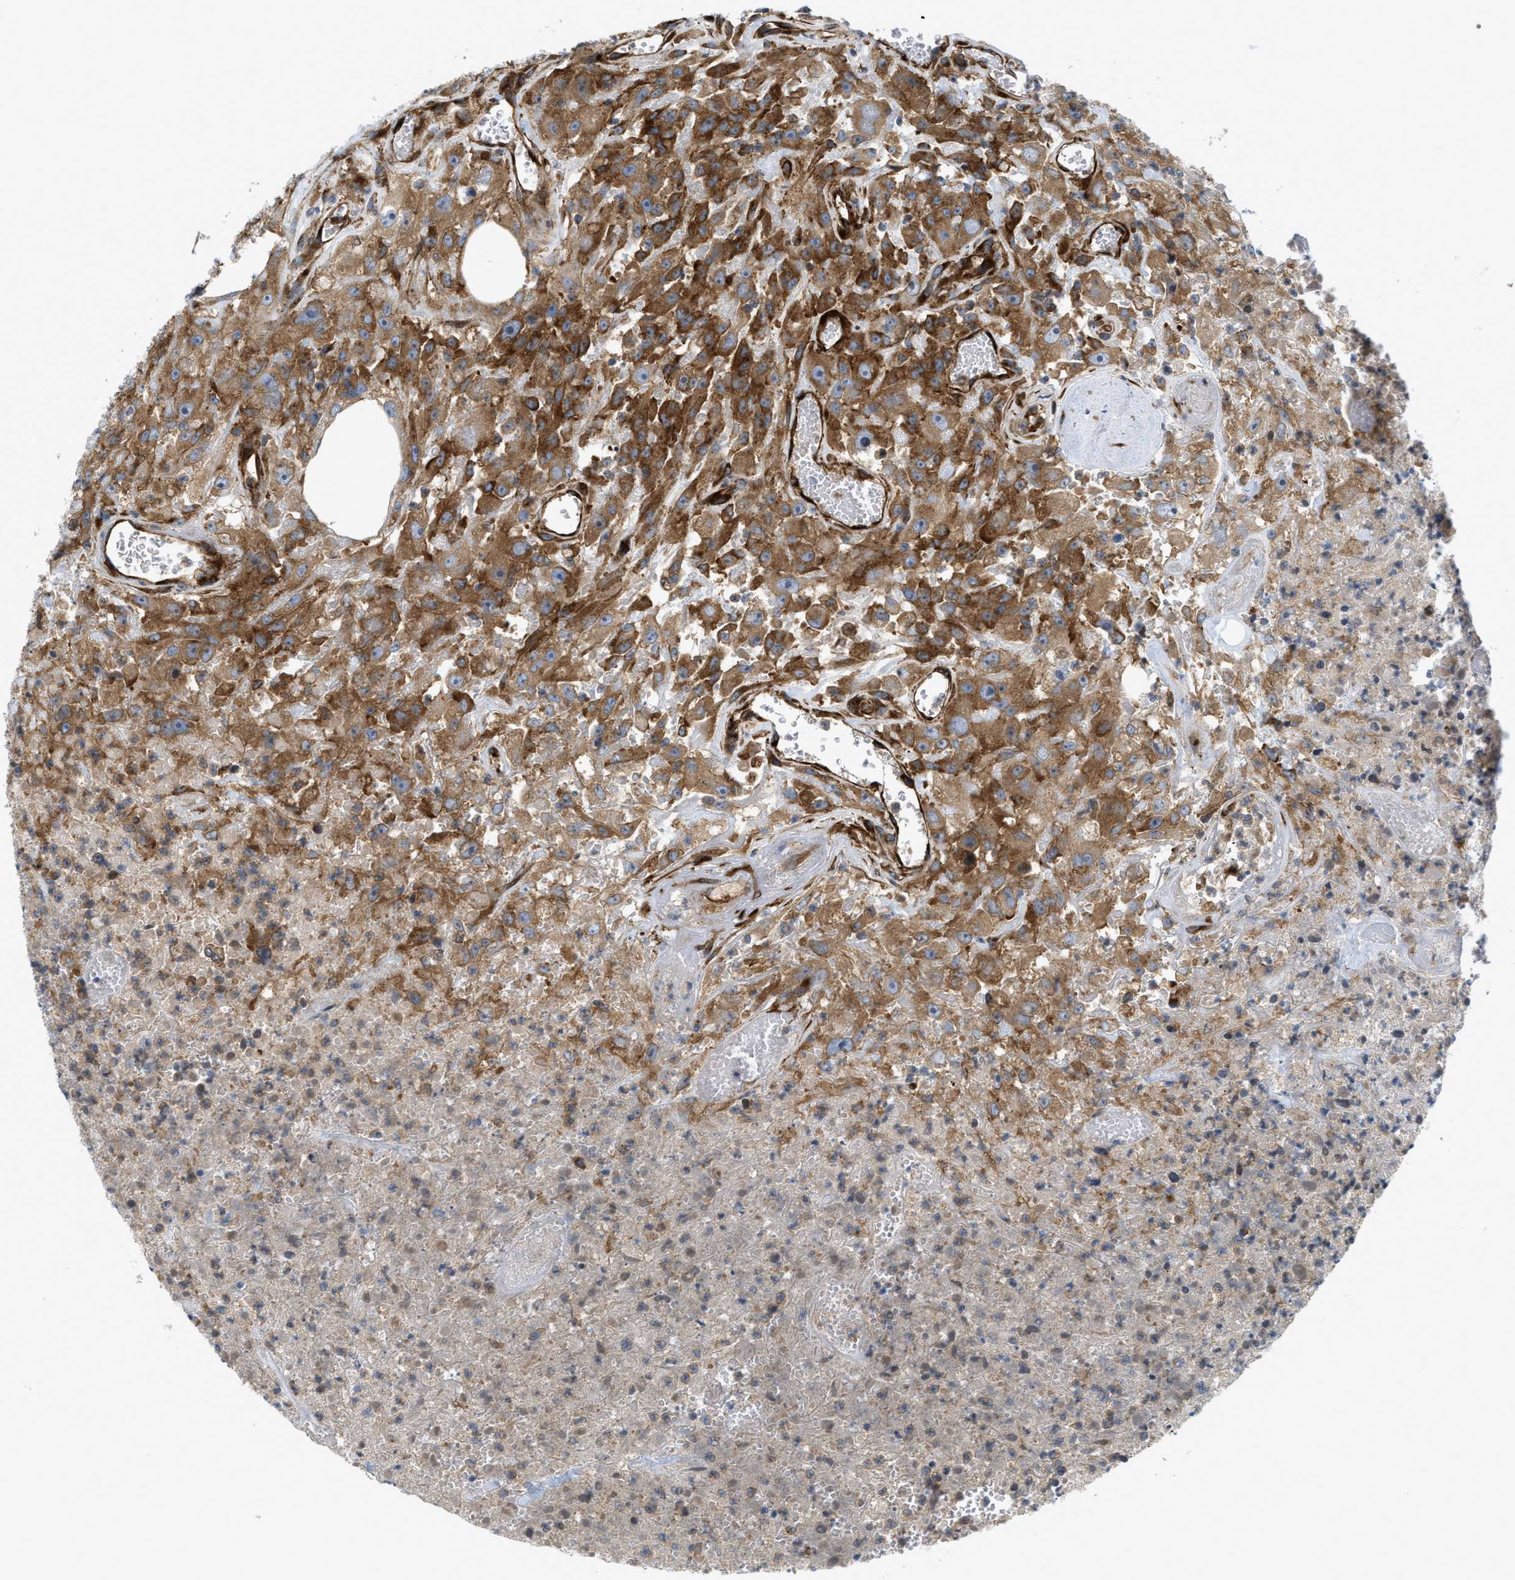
{"staining": {"intensity": "moderate", "quantity": ">75%", "location": "cytoplasmic/membranous"}, "tissue": "urothelial cancer", "cell_type": "Tumor cells", "image_type": "cancer", "snomed": [{"axis": "morphology", "description": "Urothelial carcinoma, High grade"}, {"axis": "topography", "description": "Urinary bladder"}], "caption": "Urothelial cancer stained for a protein (brown) demonstrates moderate cytoplasmic/membranous positive staining in approximately >75% of tumor cells.", "gene": "PICALM", "patient": {"sex": "male", "age": 46}}